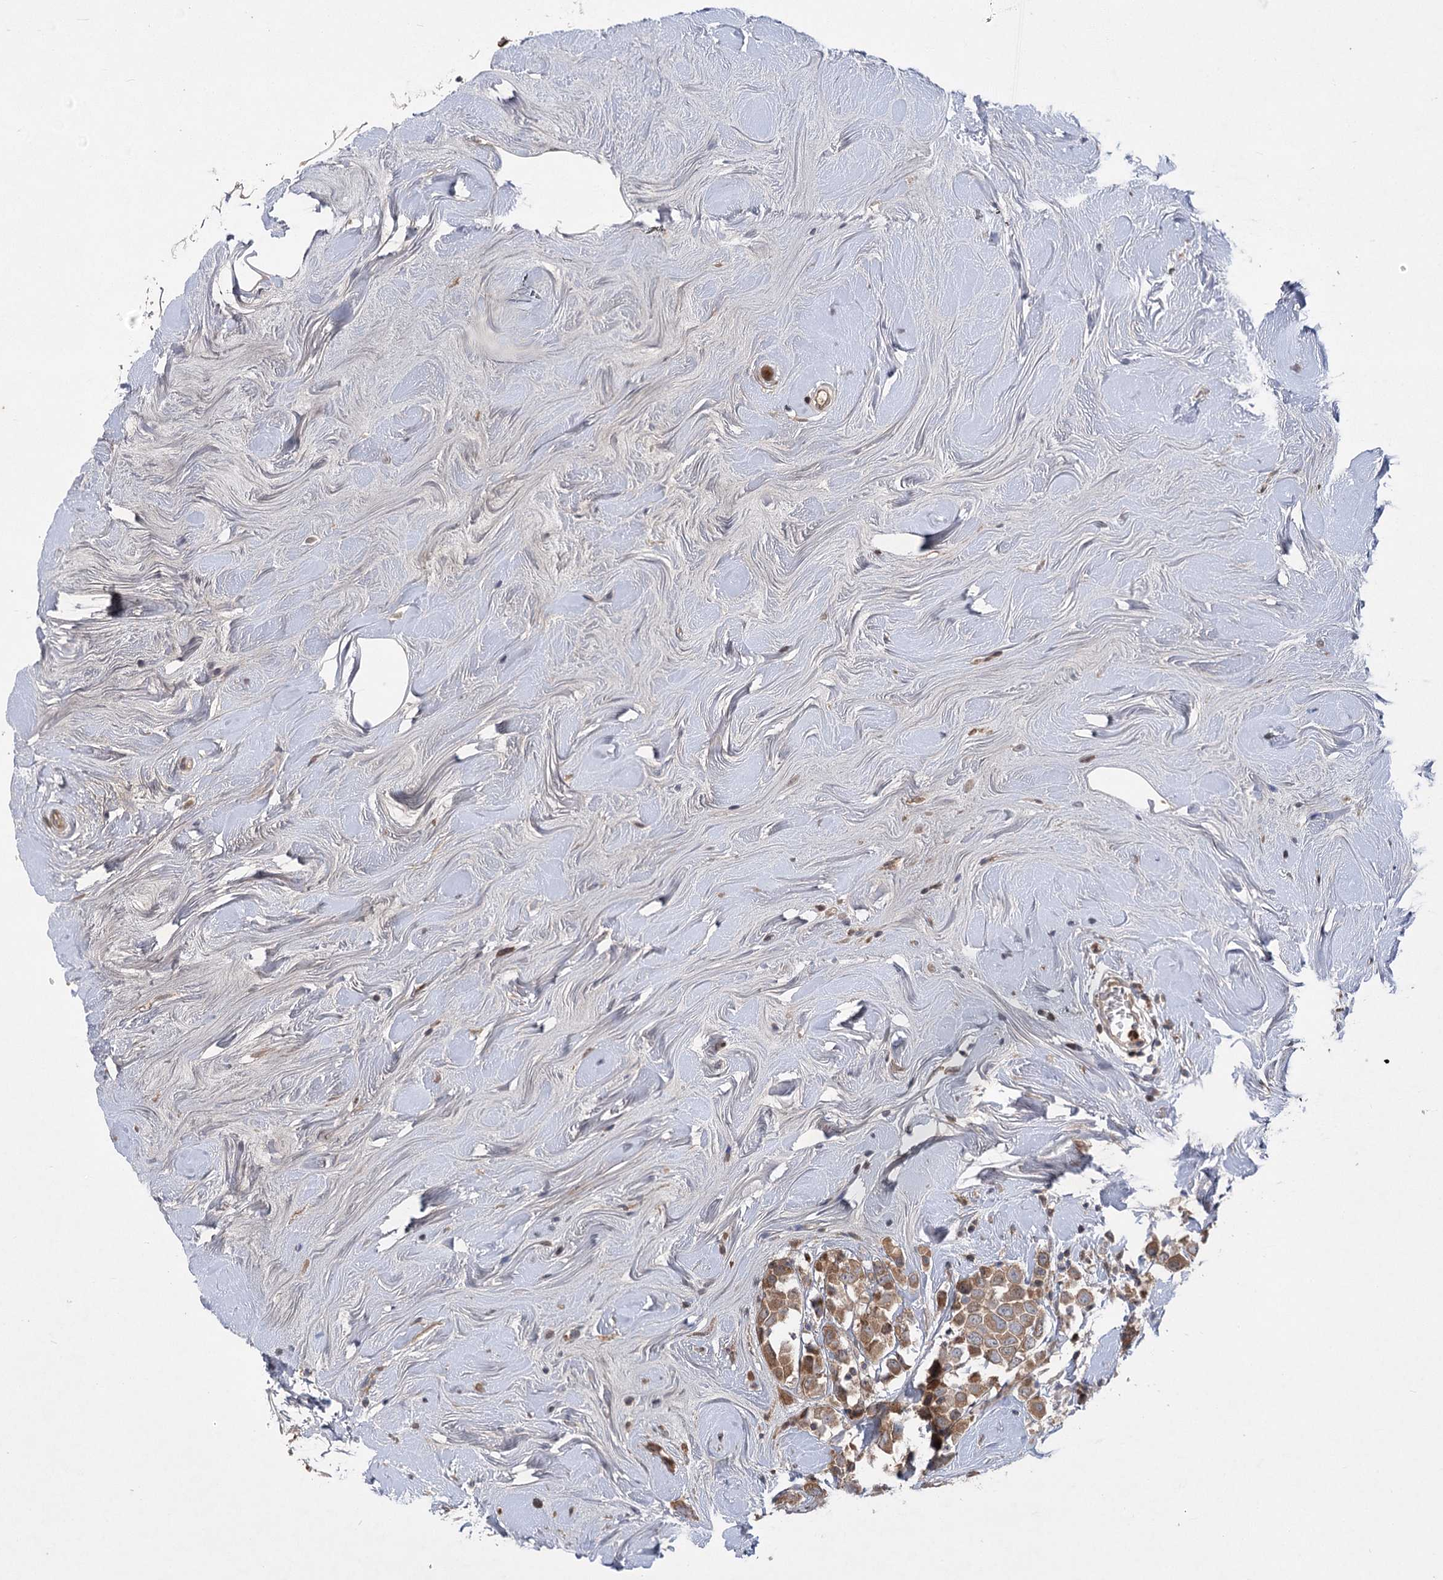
{"staining": {"intensity": "moderate", "quantity": ">75%", "location": "cytoplasmic/membranous"}, "tissue": "breast cancer", "cell_type": "Tumor cells", "image_type": "cancer", "snomed": [{"axis": "morphology", "description": "Duct carcinoma"}, {"axis": "topography", "description": "Breast"}], "caption": "A brown stain labels moderate cytoplasmic/membranous expression of a protein in breast cancer (invasive ductal carcinoma) tumor cells.", "gene": "PLEKHA5", "patient": {"sex": "female", "age": 61}}